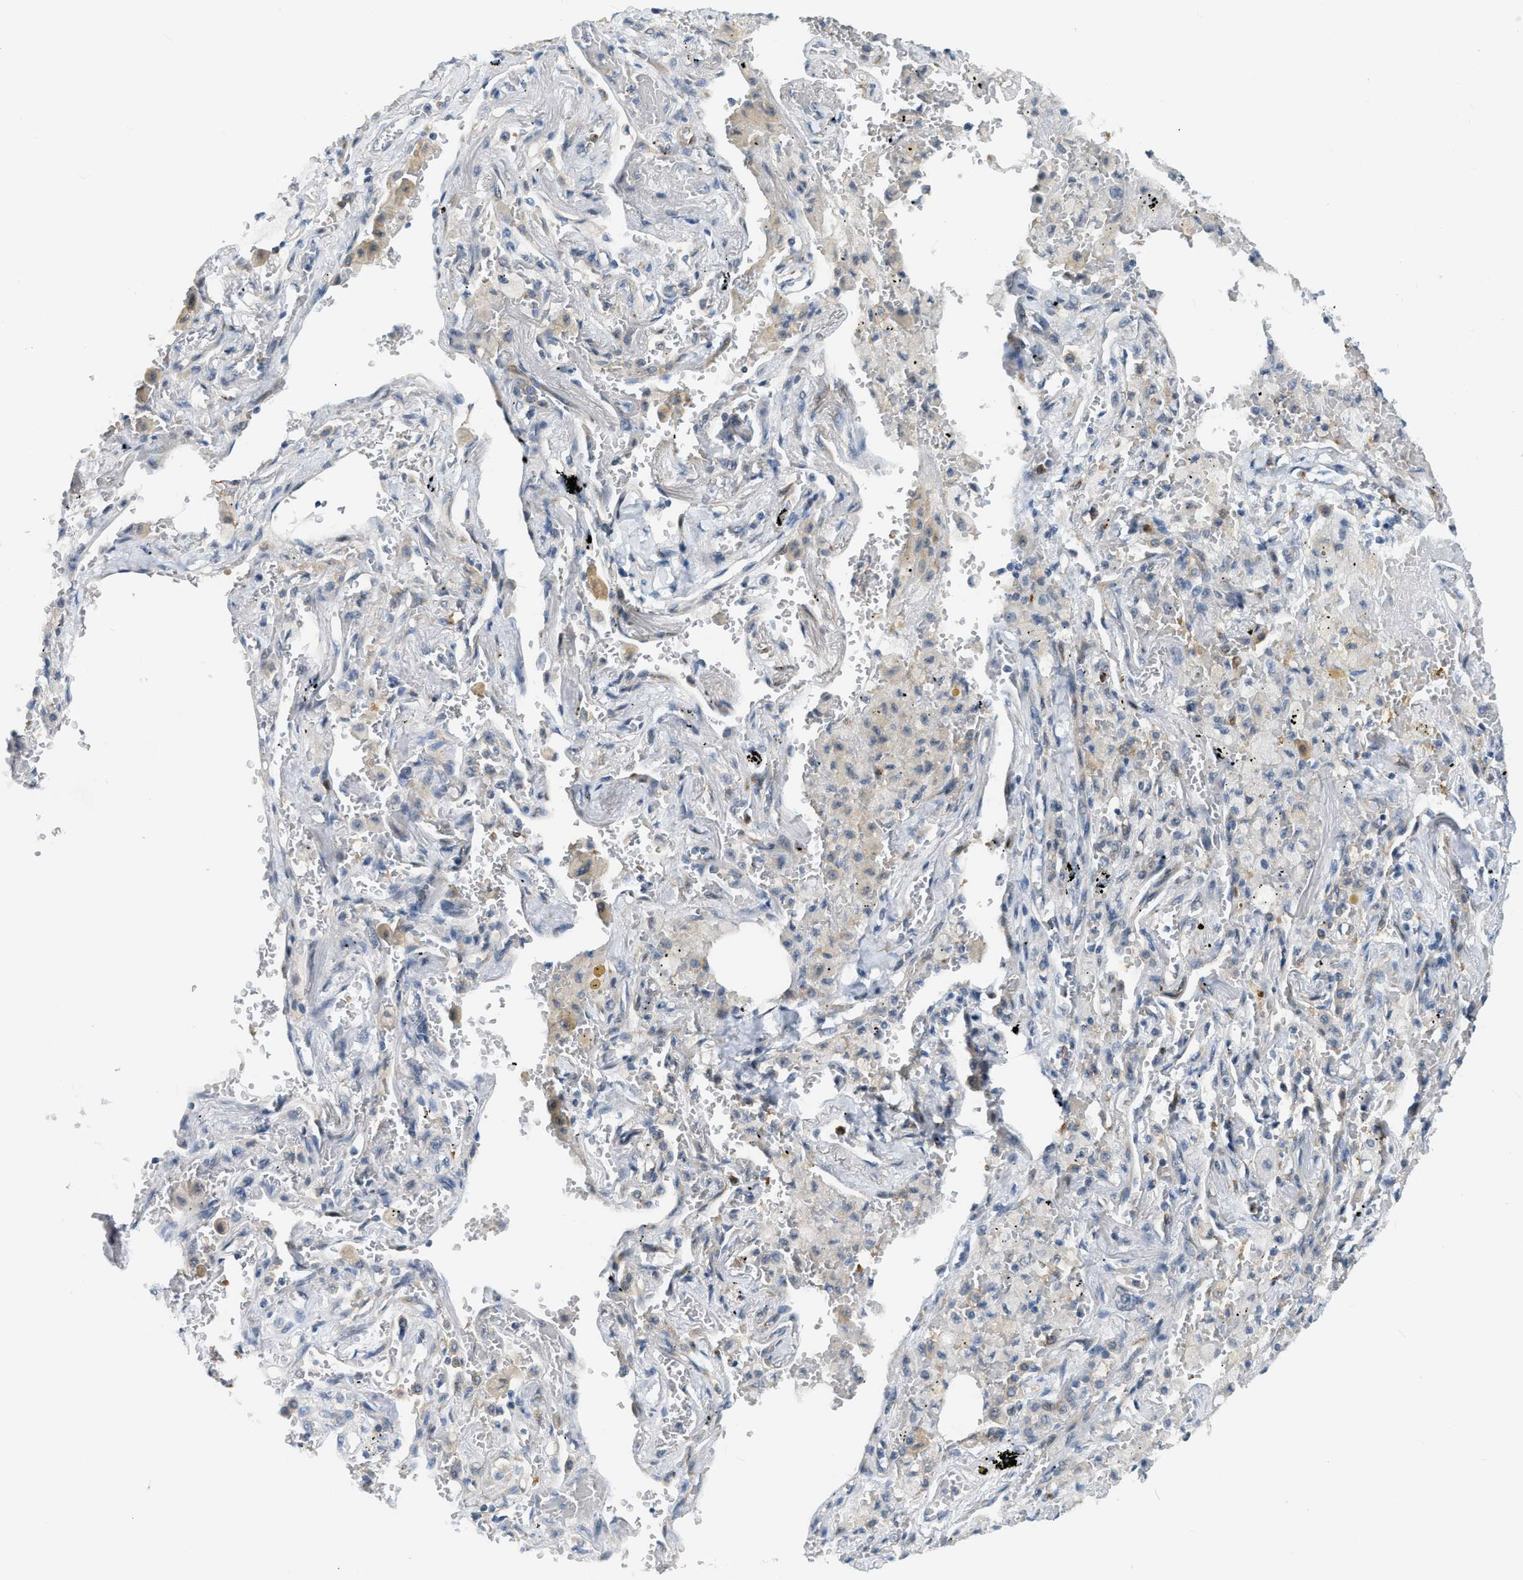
{"staining": {"intensity": "negative", "quantity": "none", "location": "none"}, "tissue": "lung cancer", "cell_type": "Tumor cells", "image_type": "cancer", "snomed": [{"axis": "morphology", "description": "Adenocarcinoma, NOS"}, {"axis": "topography", "description": "Lung"}], "caption": "Histopathology image shows no protein staining in tumor cells of lung cancer tissue.", "gene": "ZNF408", "patient": {"sex": "female", "age": 65}}